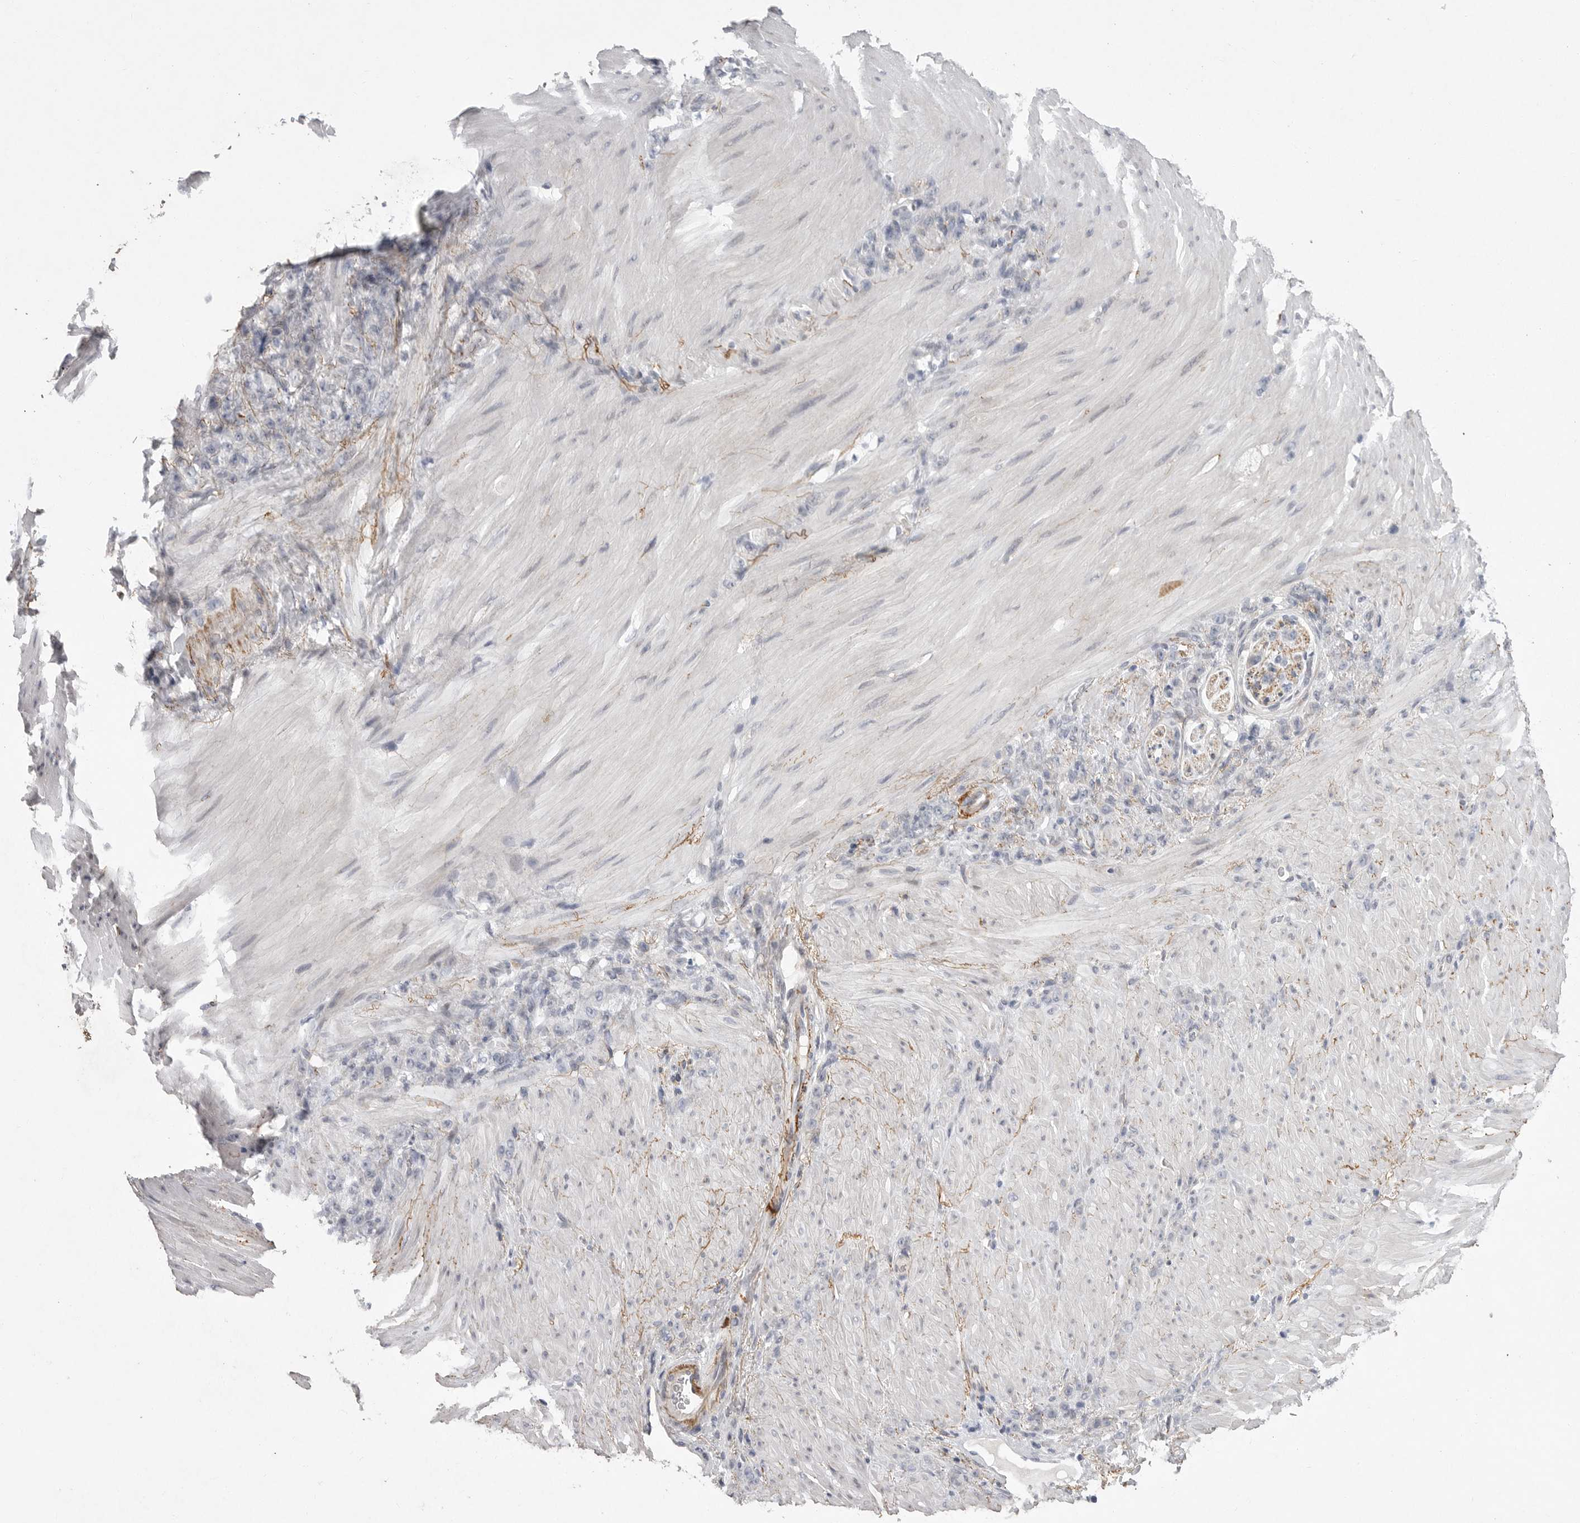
{"staining": {"intensity": "negative", "quantity": "none", "location": "none"}, "tissue": "stomach cancer", "cell_type": "Tumor cells", "image_type": "cancer", "snomed": [{"axis": "morphology", "description": "Normal tissue, NOS"}, {"axis": "morphology", "description": "Adenocarcinoma, NOS"}, {"axis": "topography", "description": "Stomach"}], "caption": "Human adenocarcinoma (stomach) stained for a protein using IHC shows no staining in tumor cells.", "gene": "CRP", "patient": {"sex": "male", "age": 82}}